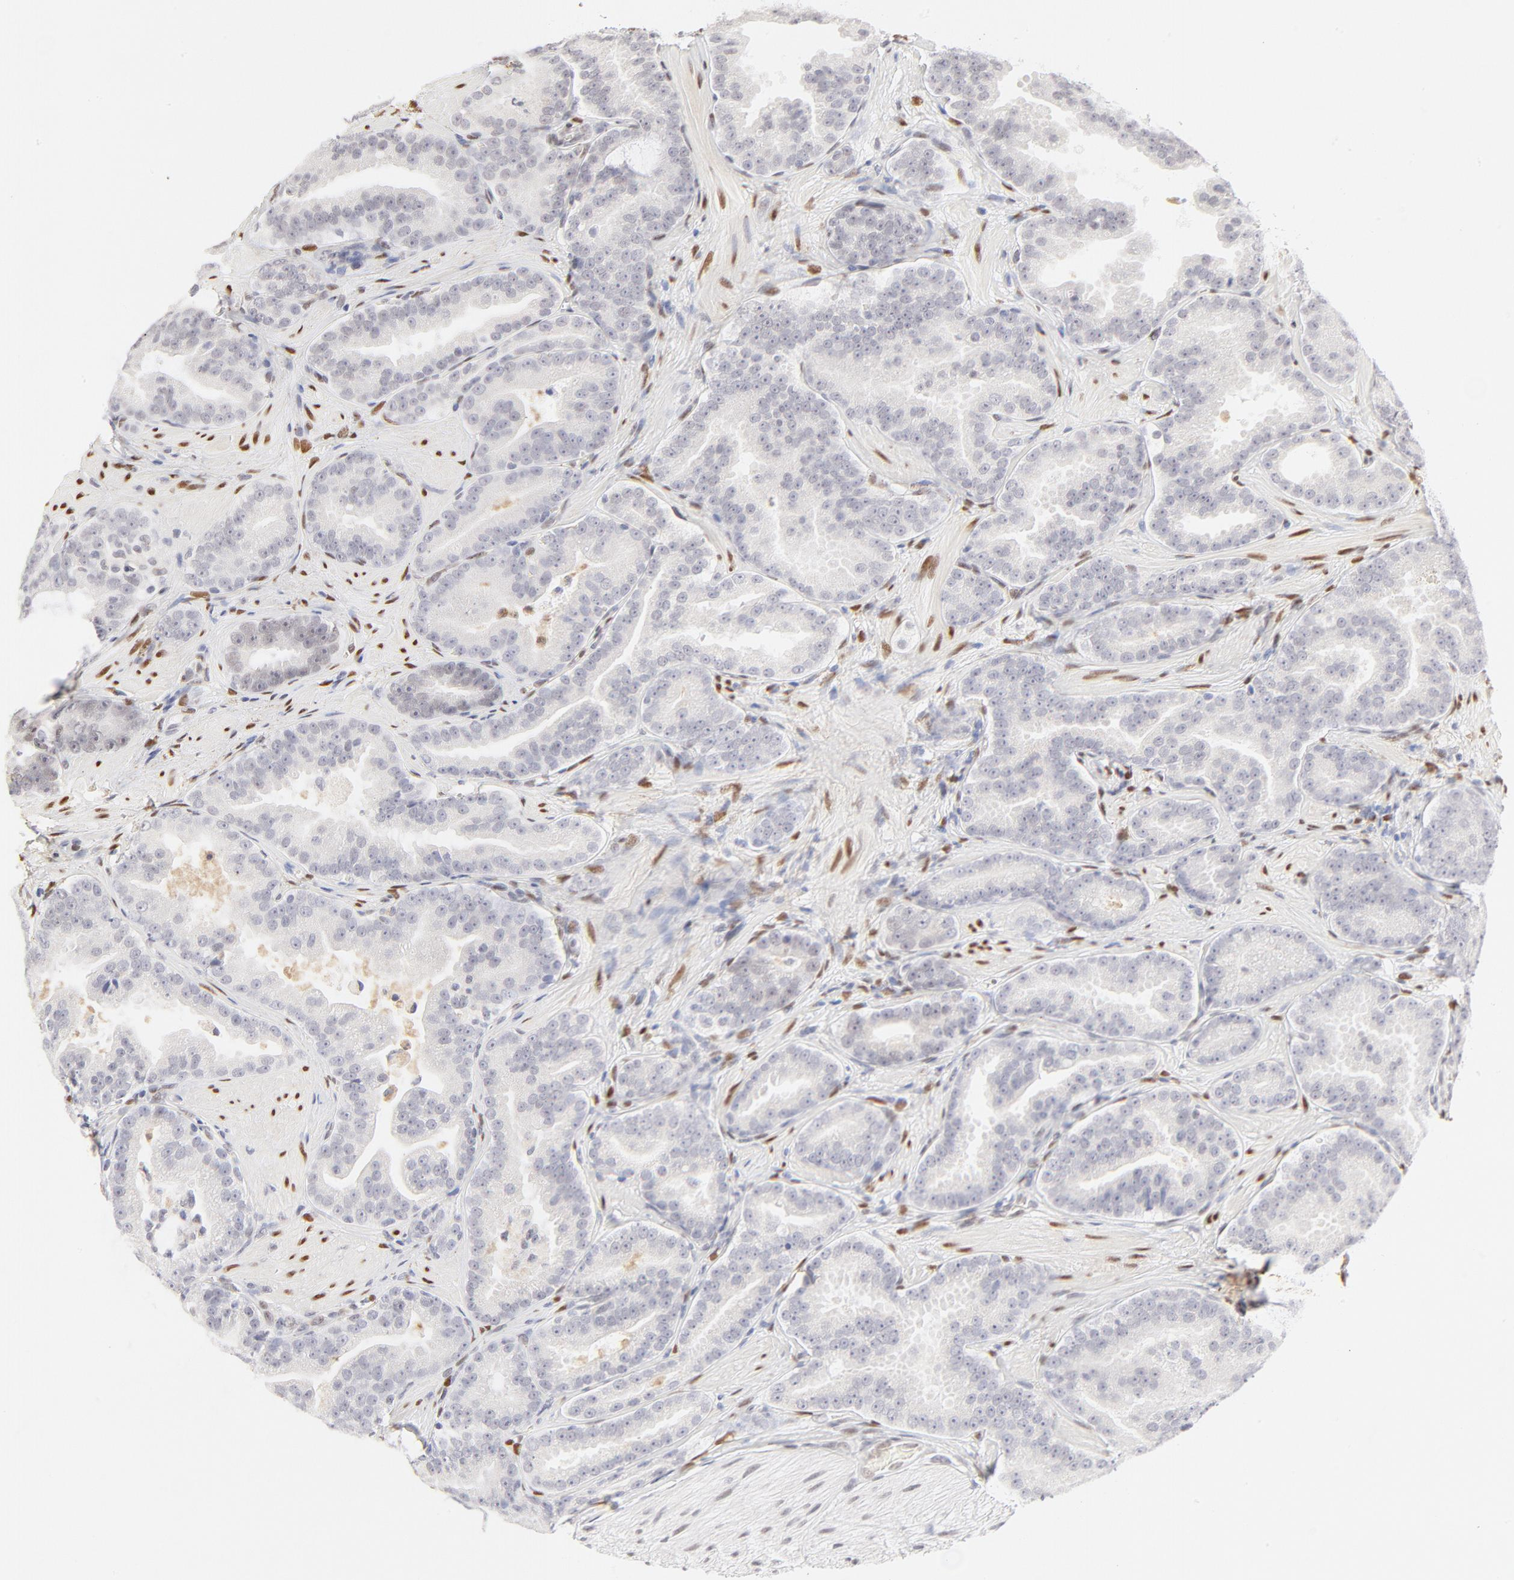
{"staining": {"intensity": "negative", "quantity": "none", "location": "none"}, "tissue": "prostate cancer", "cell_type": "Tumor cells", "image_type": "cancer", "snomed": [{"axis": "morphology", "description": "Adenocarcinoma, Low grade"}, {"axis": "topography", "description": "Prostate"}], "caption": "The photomicrograph demonstrates no staining of tumor cells in prostate adenocarcinoma (low-grade).", "gene": "PBX1", "patient": {"sex": "male", "age": 59}}